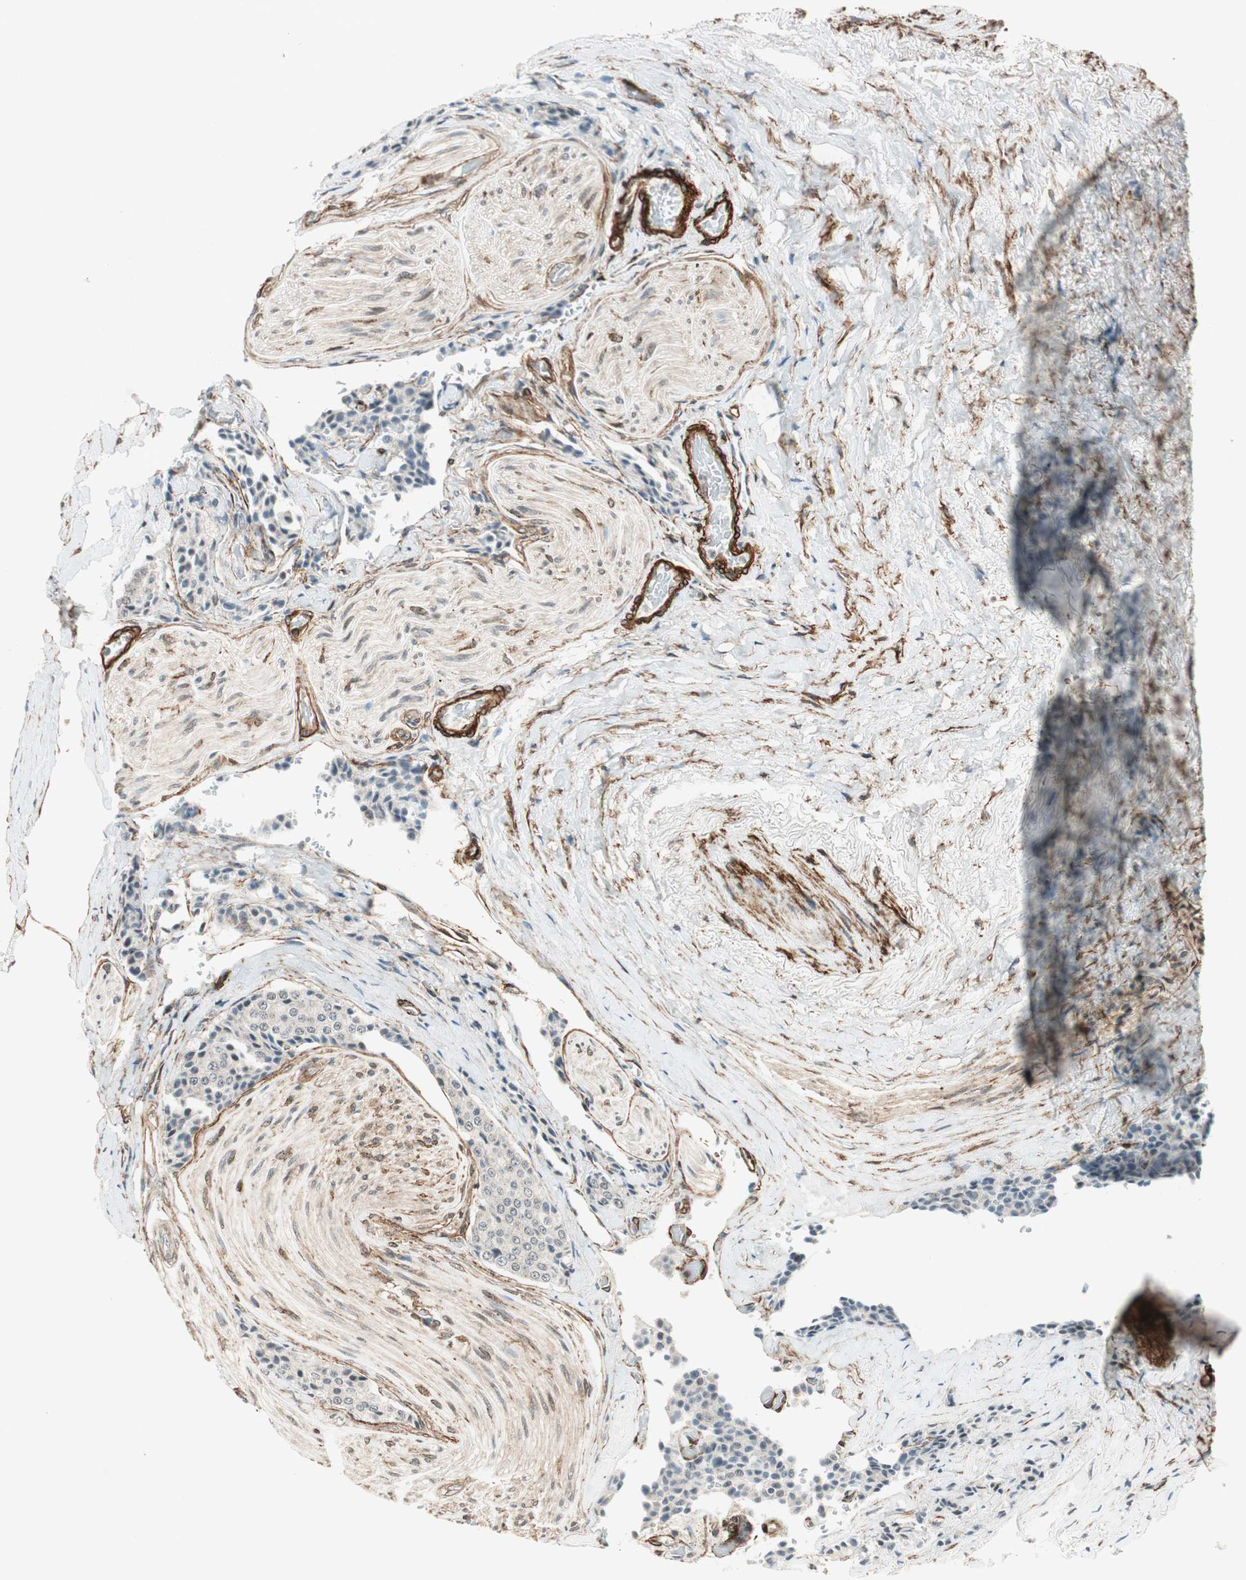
{"staining": {"intensity": "negative", "quantity": "none", "location": "none"}, "tissue": "carcinoid", "cell_type": "Tumor cells", "image_type": "cancer", "snomed": [{"axis": "morphology", "description": "Carcinoid, malignant, NOS"}, {"axis": "topography", "description": "Colon"}], "caption": "Tumor cells show no significant protein positivity in malignant carcinoid.", "gene": "CDK19", "patient": {"sex": "female", "age": 61}}